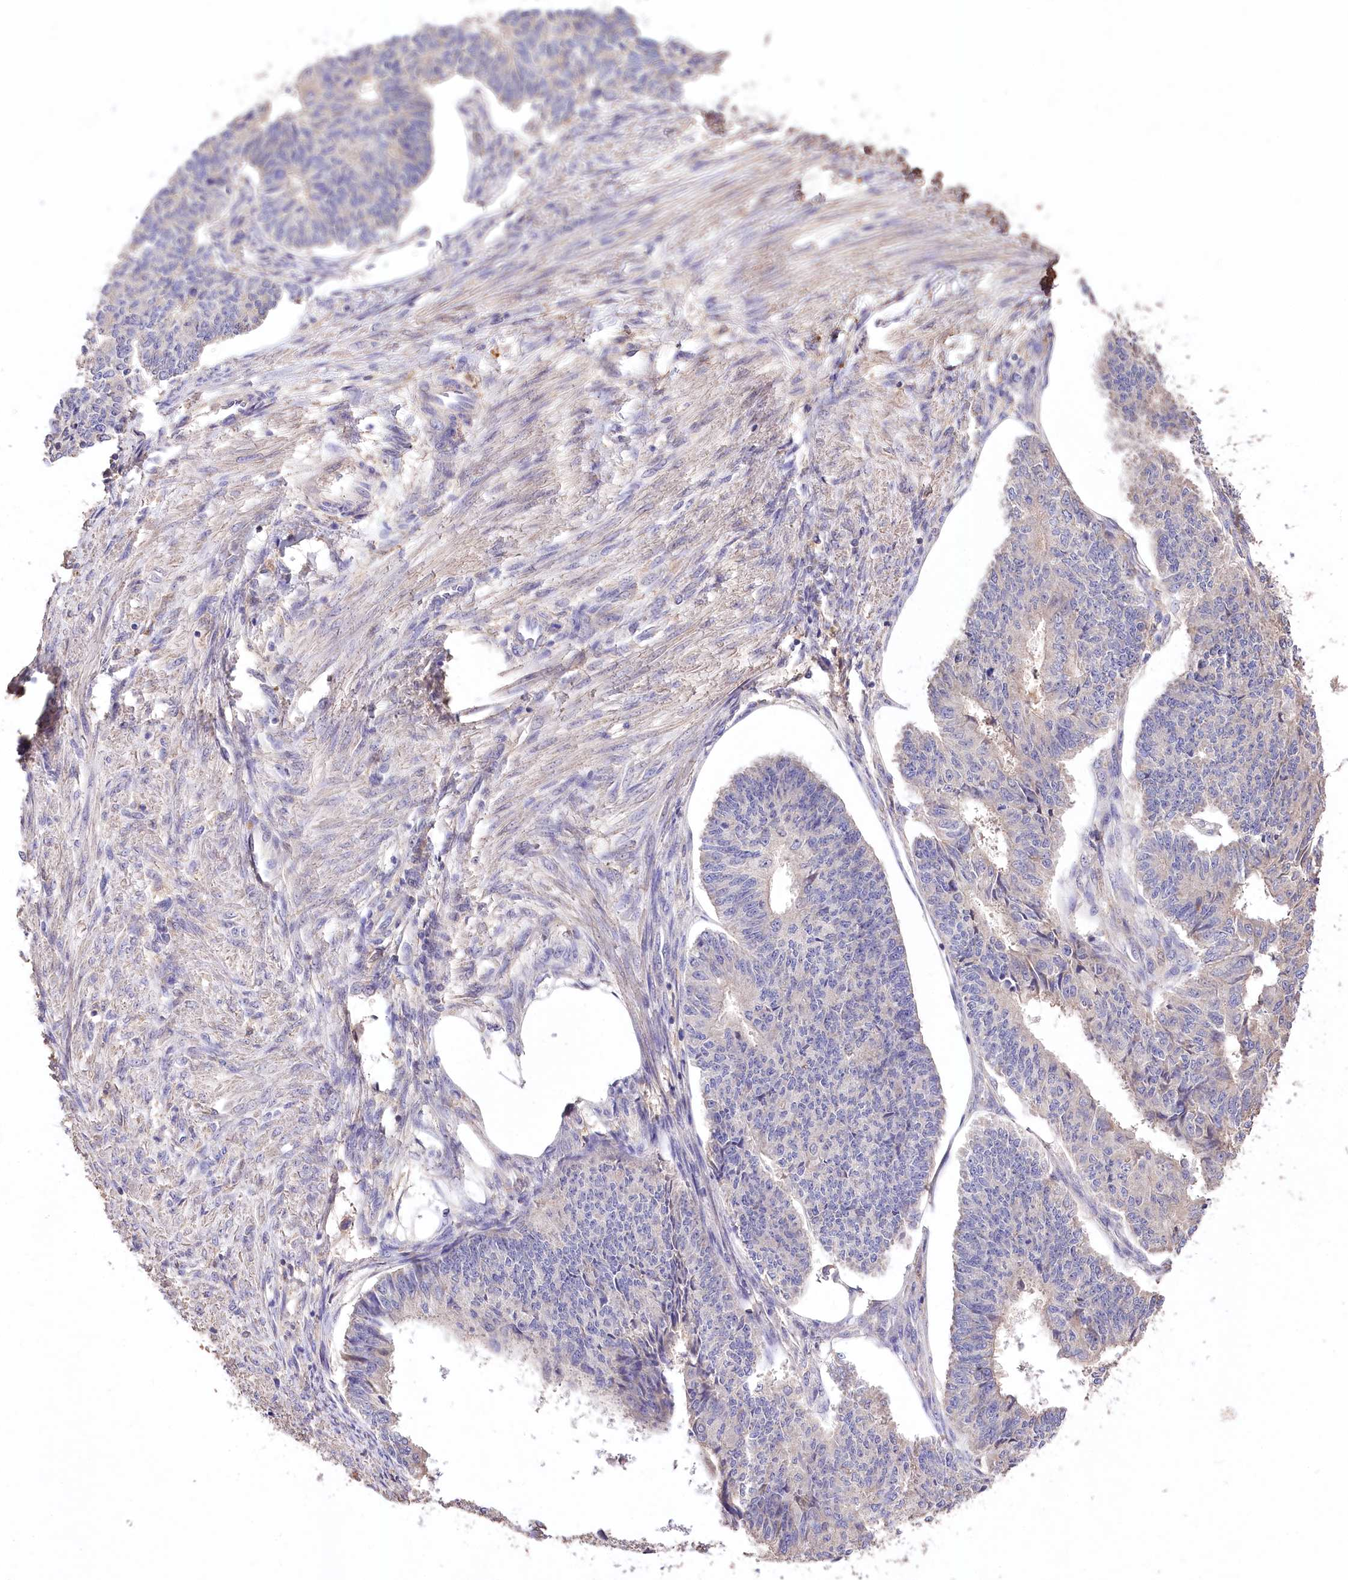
{"staining": {"intensity": "negative", "quantity": "none", "location": "none"}, "tissue": "endometrial cancer", "cell_type": "Tumor cells", "image_type": "cancer", "snomed": [{"axis": "morphology", "description": "Adenocarcinoma, NOS"}, {"axis": "topography", "description": "Endometrium"}], "caption": "Immunohistochemistry of endometrial cancer (adenocarcinoma) reveals no expression in tumor cells.", "gene": "PCYOX1L", "patient": {"sex": "female", "age": 32}}